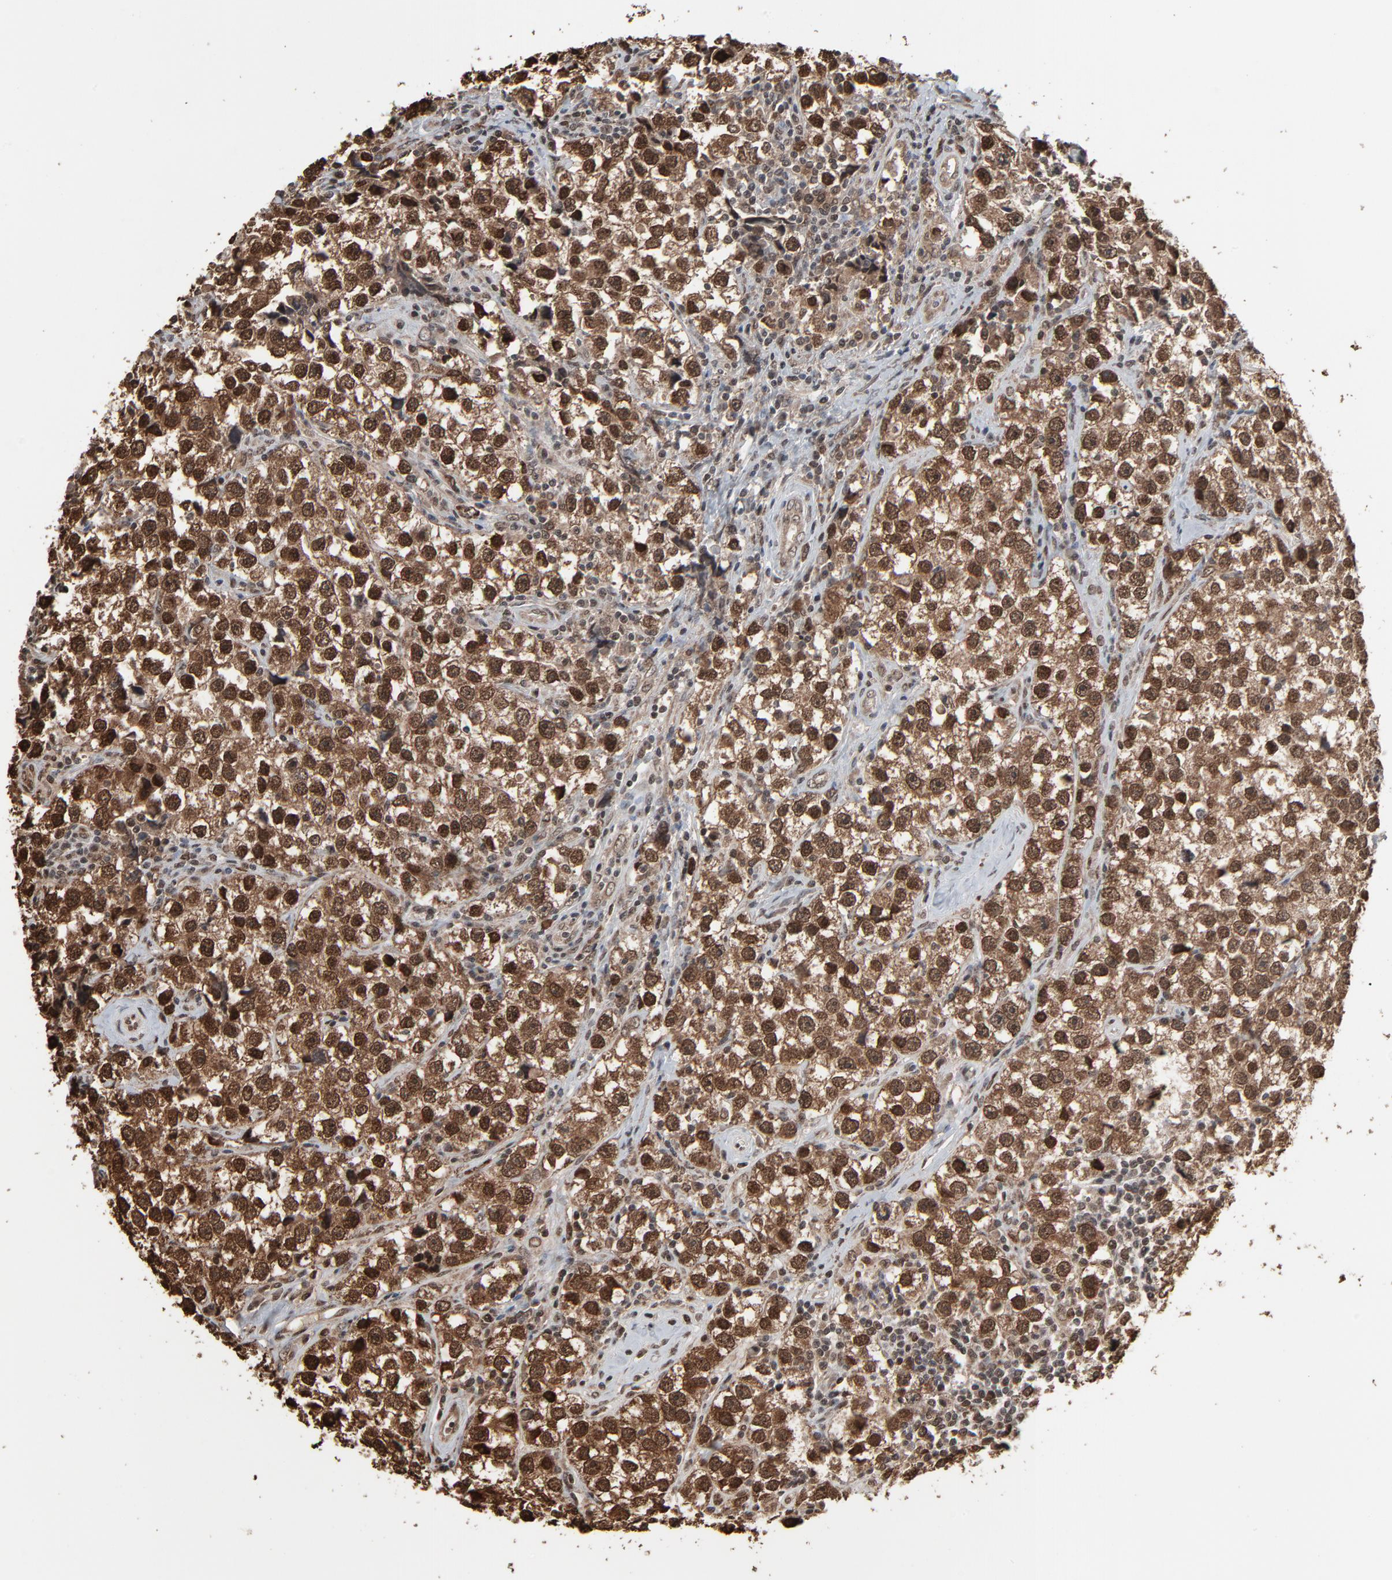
{"staining": {"intensity": "strong", "quantity": ">75%", "location": "cytoplasmic/membranous,nuclear"}, "tissue": "testis cancer", "cell_type": "Tumor cells", "image_type": "cancer", "snomed": [{"axis": "morphology", "description": "Seminoma, NOS"}, {"axis": "topography", "description": "Testis"}], "caption": "Protein staining of testis seminoma tissue displays strong cytoplasmic/membranous and nuclear positivity in about >75% of tumor cells.", "gene": "MEIS2", "patient": {"sex": "male", "age": 32}}